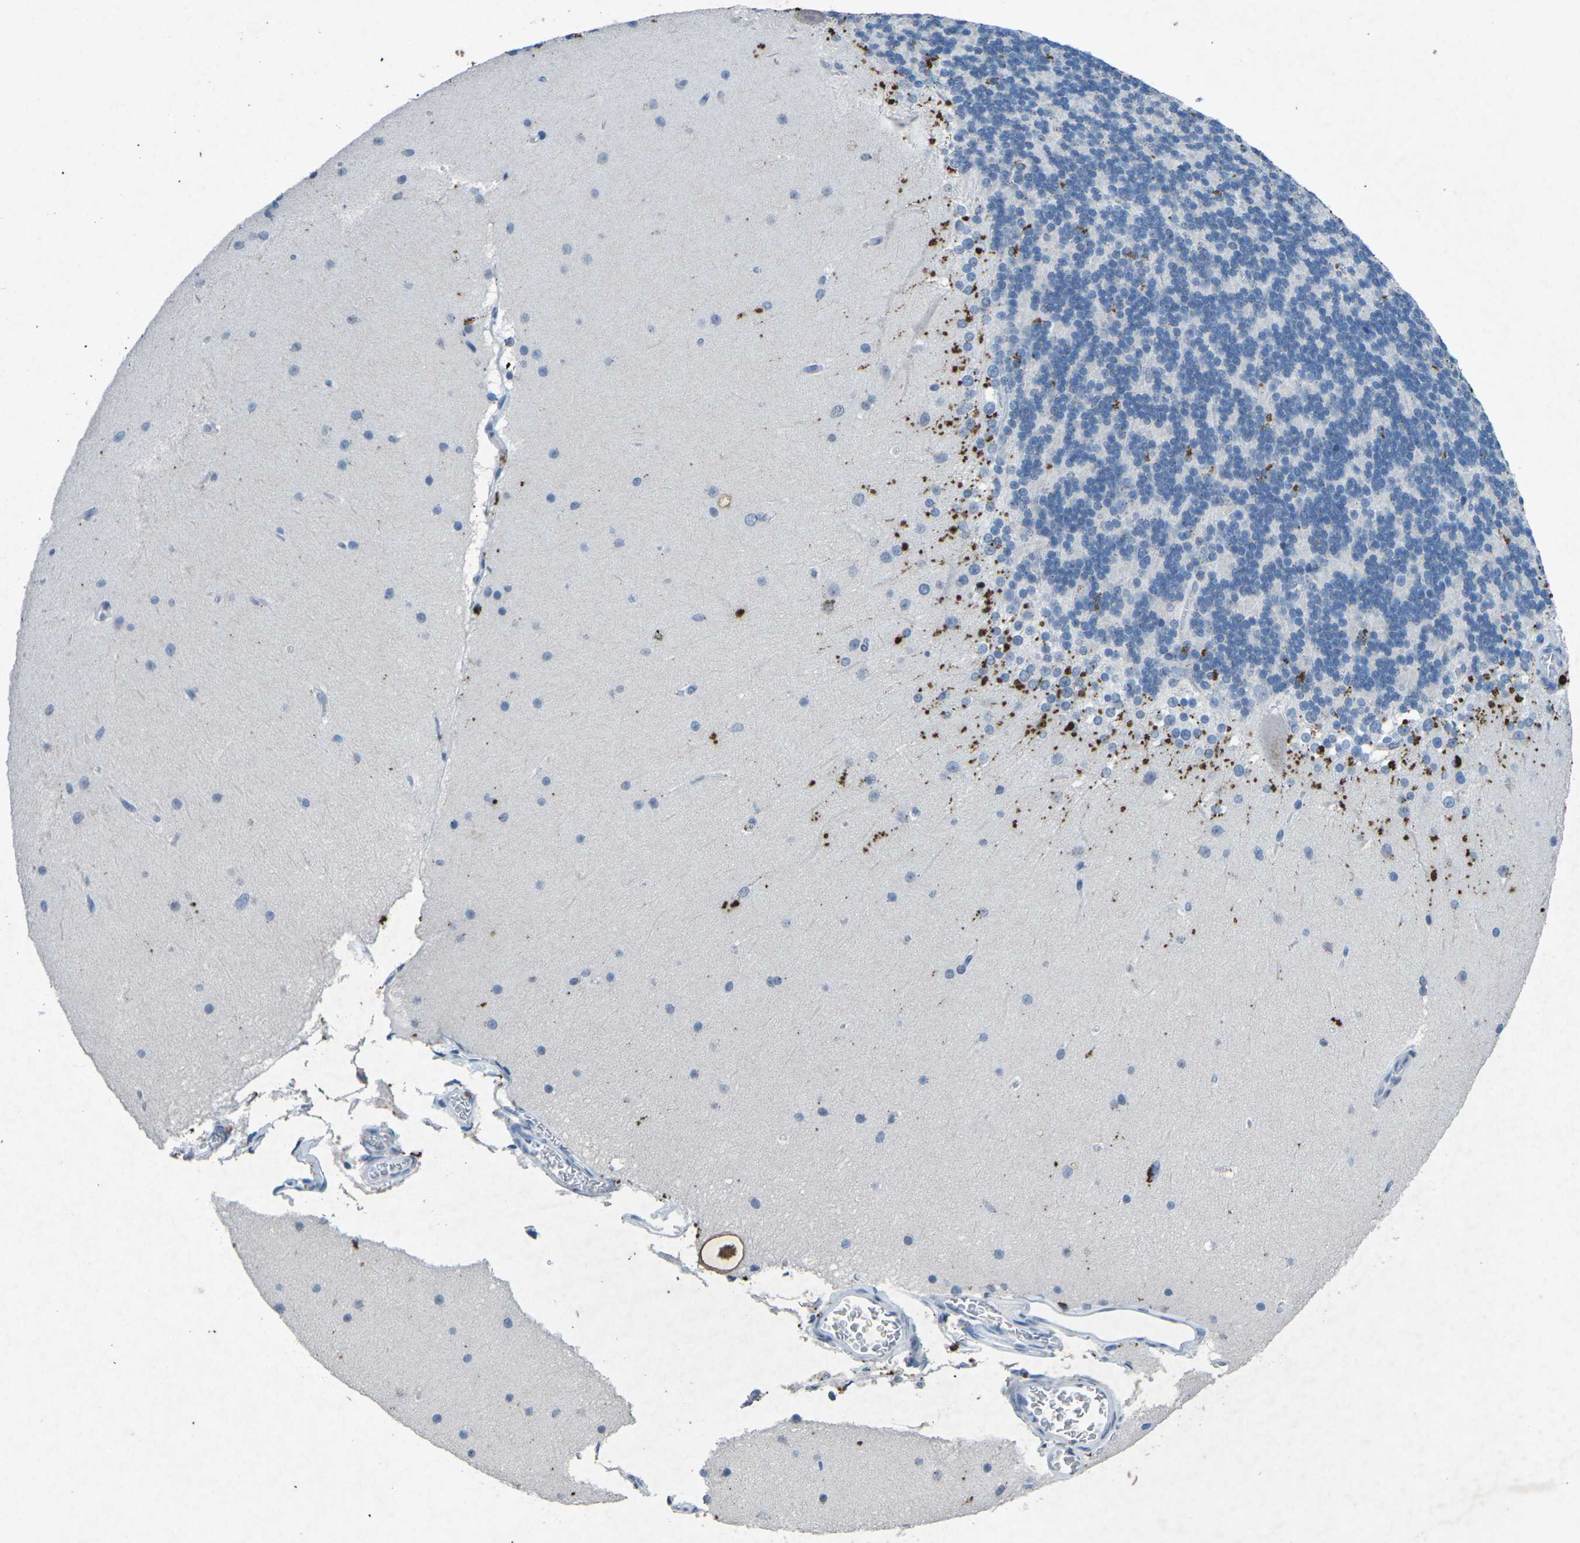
{"staining": {"intensity": "negative", "quantity": "none", "location": "none"}, "tissue": "cerebellum", "cell_type": "Cells in granular layer", "image_type": "normal", "snomed": [{"axis": "morphology", "description": "Normal tissue, NOS"}, {"axis": "topography", "description": "Cerebellum"}], "caption": "There is no significant staining in cells in granular layer of cerebellum.", "gene": "A1BG", "patient": {"sex": "female", "age": 19}}